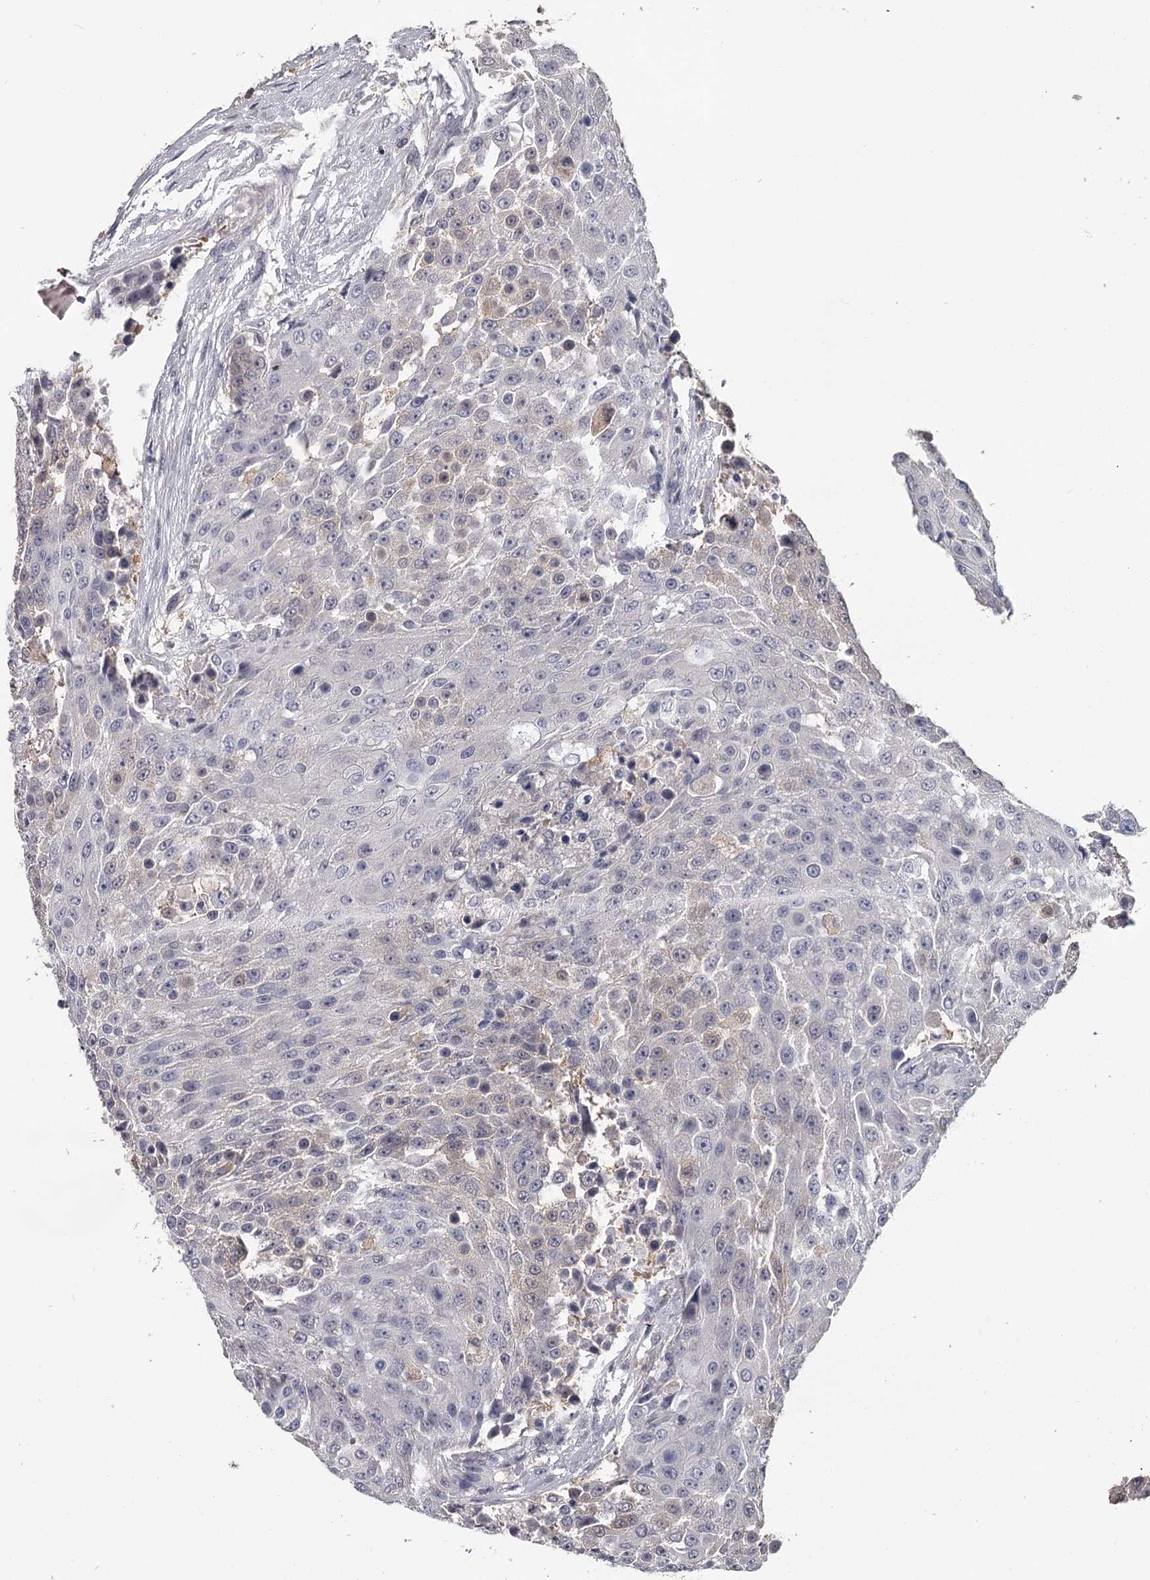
{"staining": {"intensity": "weak", "quantity": "<25%", "location": "cytoplasmic/membranous"}, "tissue": "urothelial cancer", "cell_type": "Tumor cells", "image_type": "cancer", "snomed": [{"axis": "morphology", "description": "Urothelial carcinoma, High grade"}, {"axis": "topography", "description": "Urinary bladder"}], "caption": "Urothelial carcinoma (high-grade) stained for a protein using immunohistochemistry displays no expression tumor cells.", "gene": "GSTO1", "patient": {"sex": "female", "age": 63}}